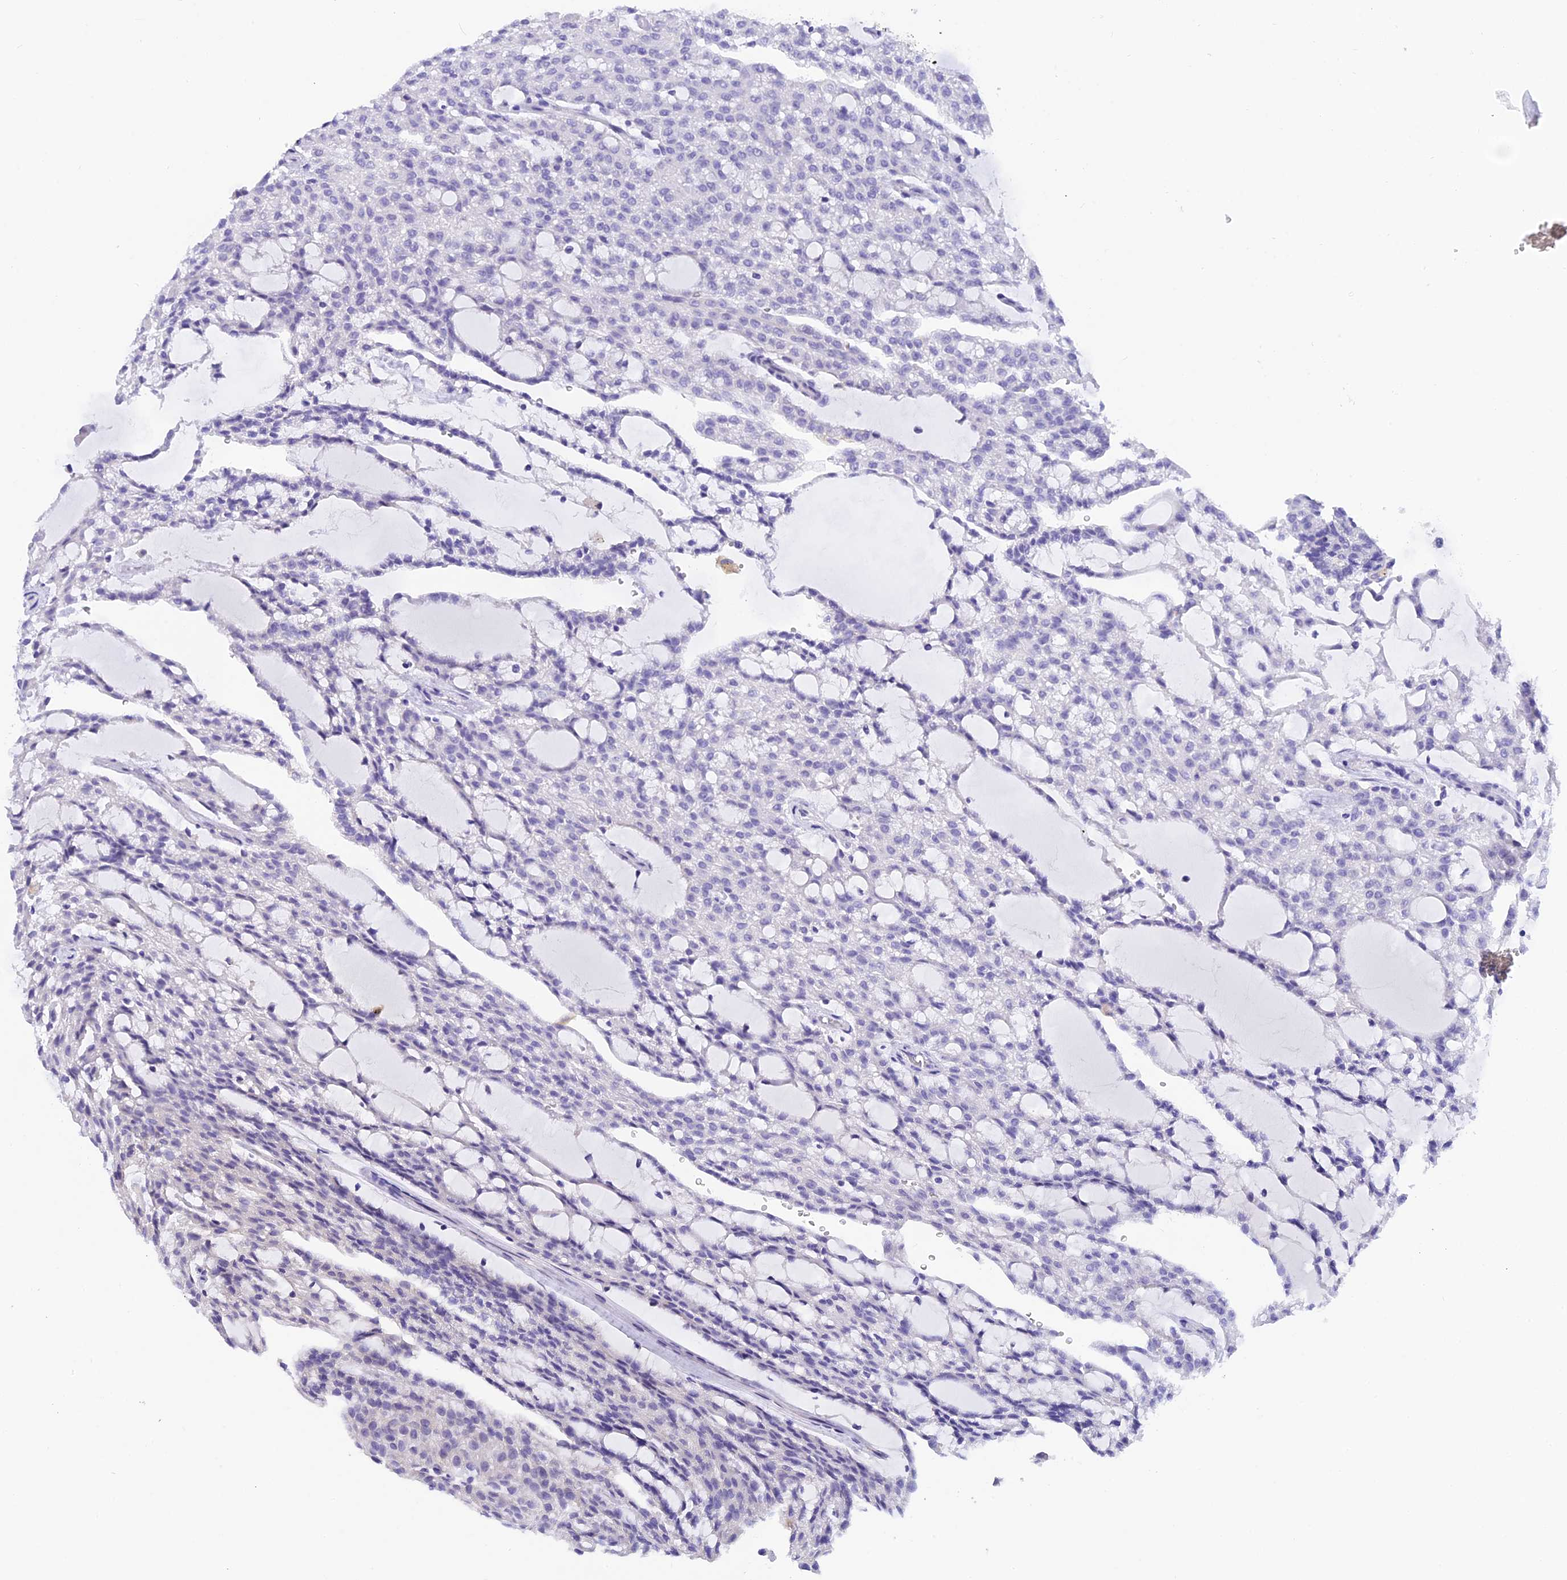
{"staining": {"intensity": "negative", "quantity": "none", "location": "none"}, "tissue": "renal cancer", "cell_type": "Tumor cells", "image_type": "cancer", "snomed": [{"axis": "morphology", "description": "Adenocarcinoma, NOS"}, {"axis": "topography", "description": "Kidney"}], "caption": "Protein analysis of adenocarcinoma (renal) demonstrates no significant positivity in tumor cells. Brightfield microscopy of IHC stained with DAB (brown) and hematoxylin (blue), captured at high magnification.", "gene": "C17orf67", "patient": {"sex": "male", "age": 63}}